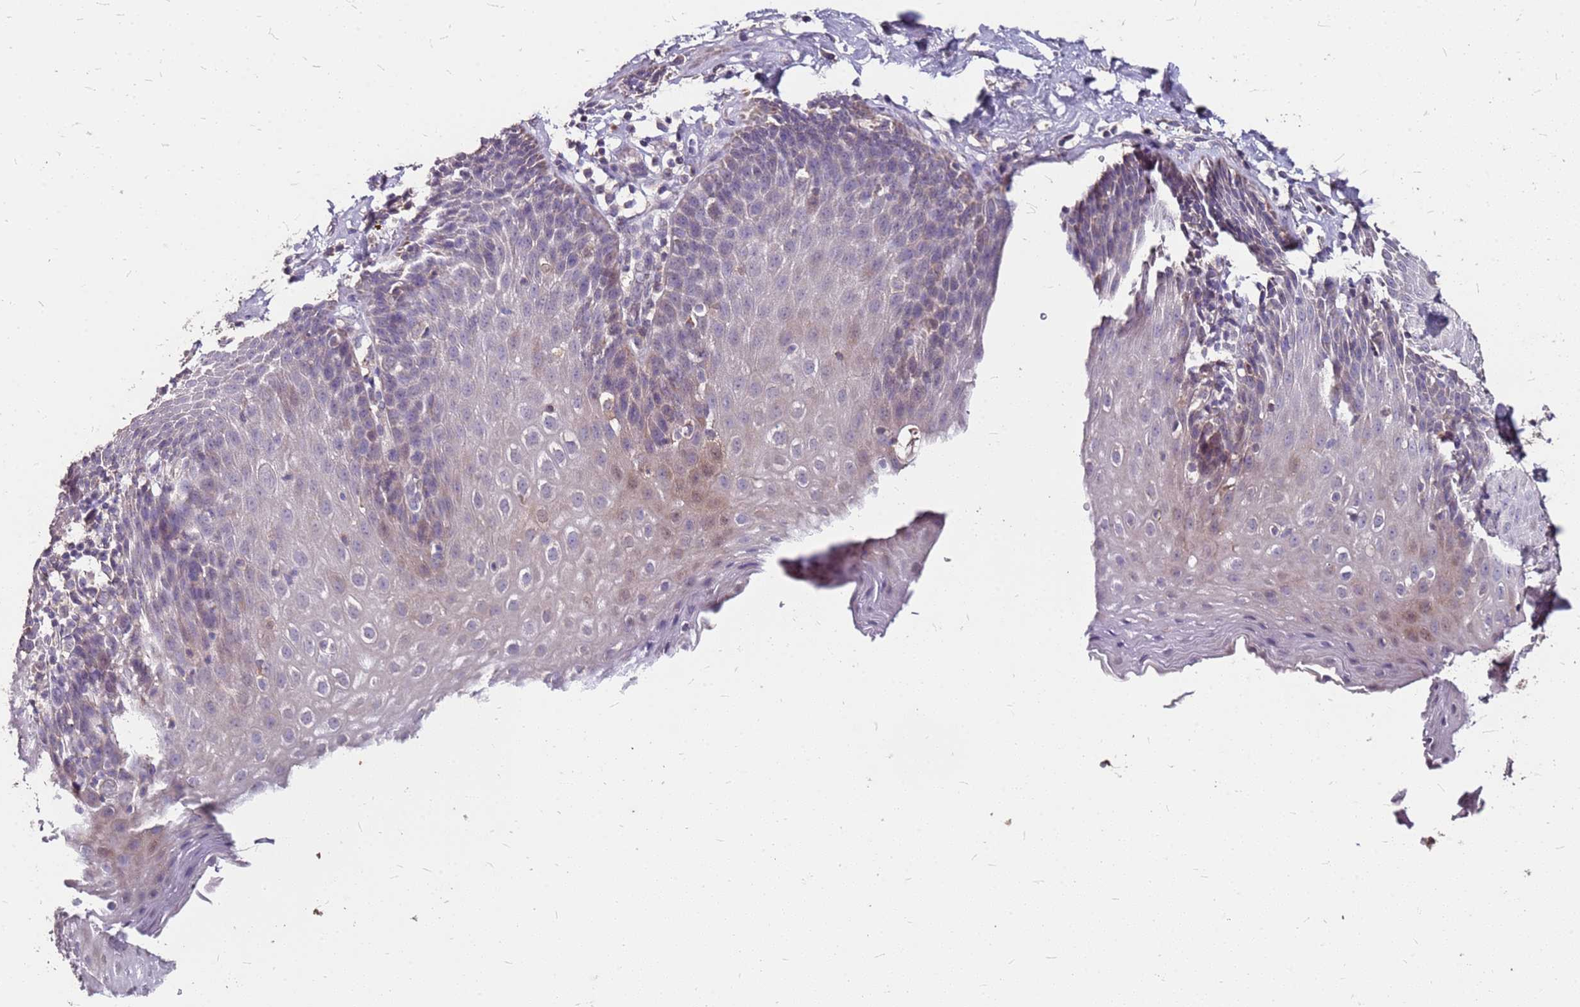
{"staining": {"intensity": "moderate", "quantity": "<25%", "location": "cytoplasmic/membranous"}, "tissue": "esophagus", "cell_type": "Squamous epithelial cells", "image_type": "normal", "snomed": [{"axis": "morphology", "description": "Normal tissue, NOS"}, {"axis": "topography", "description": "Esophagus"}], "caption": "A histopathology image of esophagus stained for a protein demonstrates moderate cytoplasmic/membranous brown staining in squamous epithelial cells.", "gene": "DCDC2C", "patient": {"sex": "female", "age": 61}}